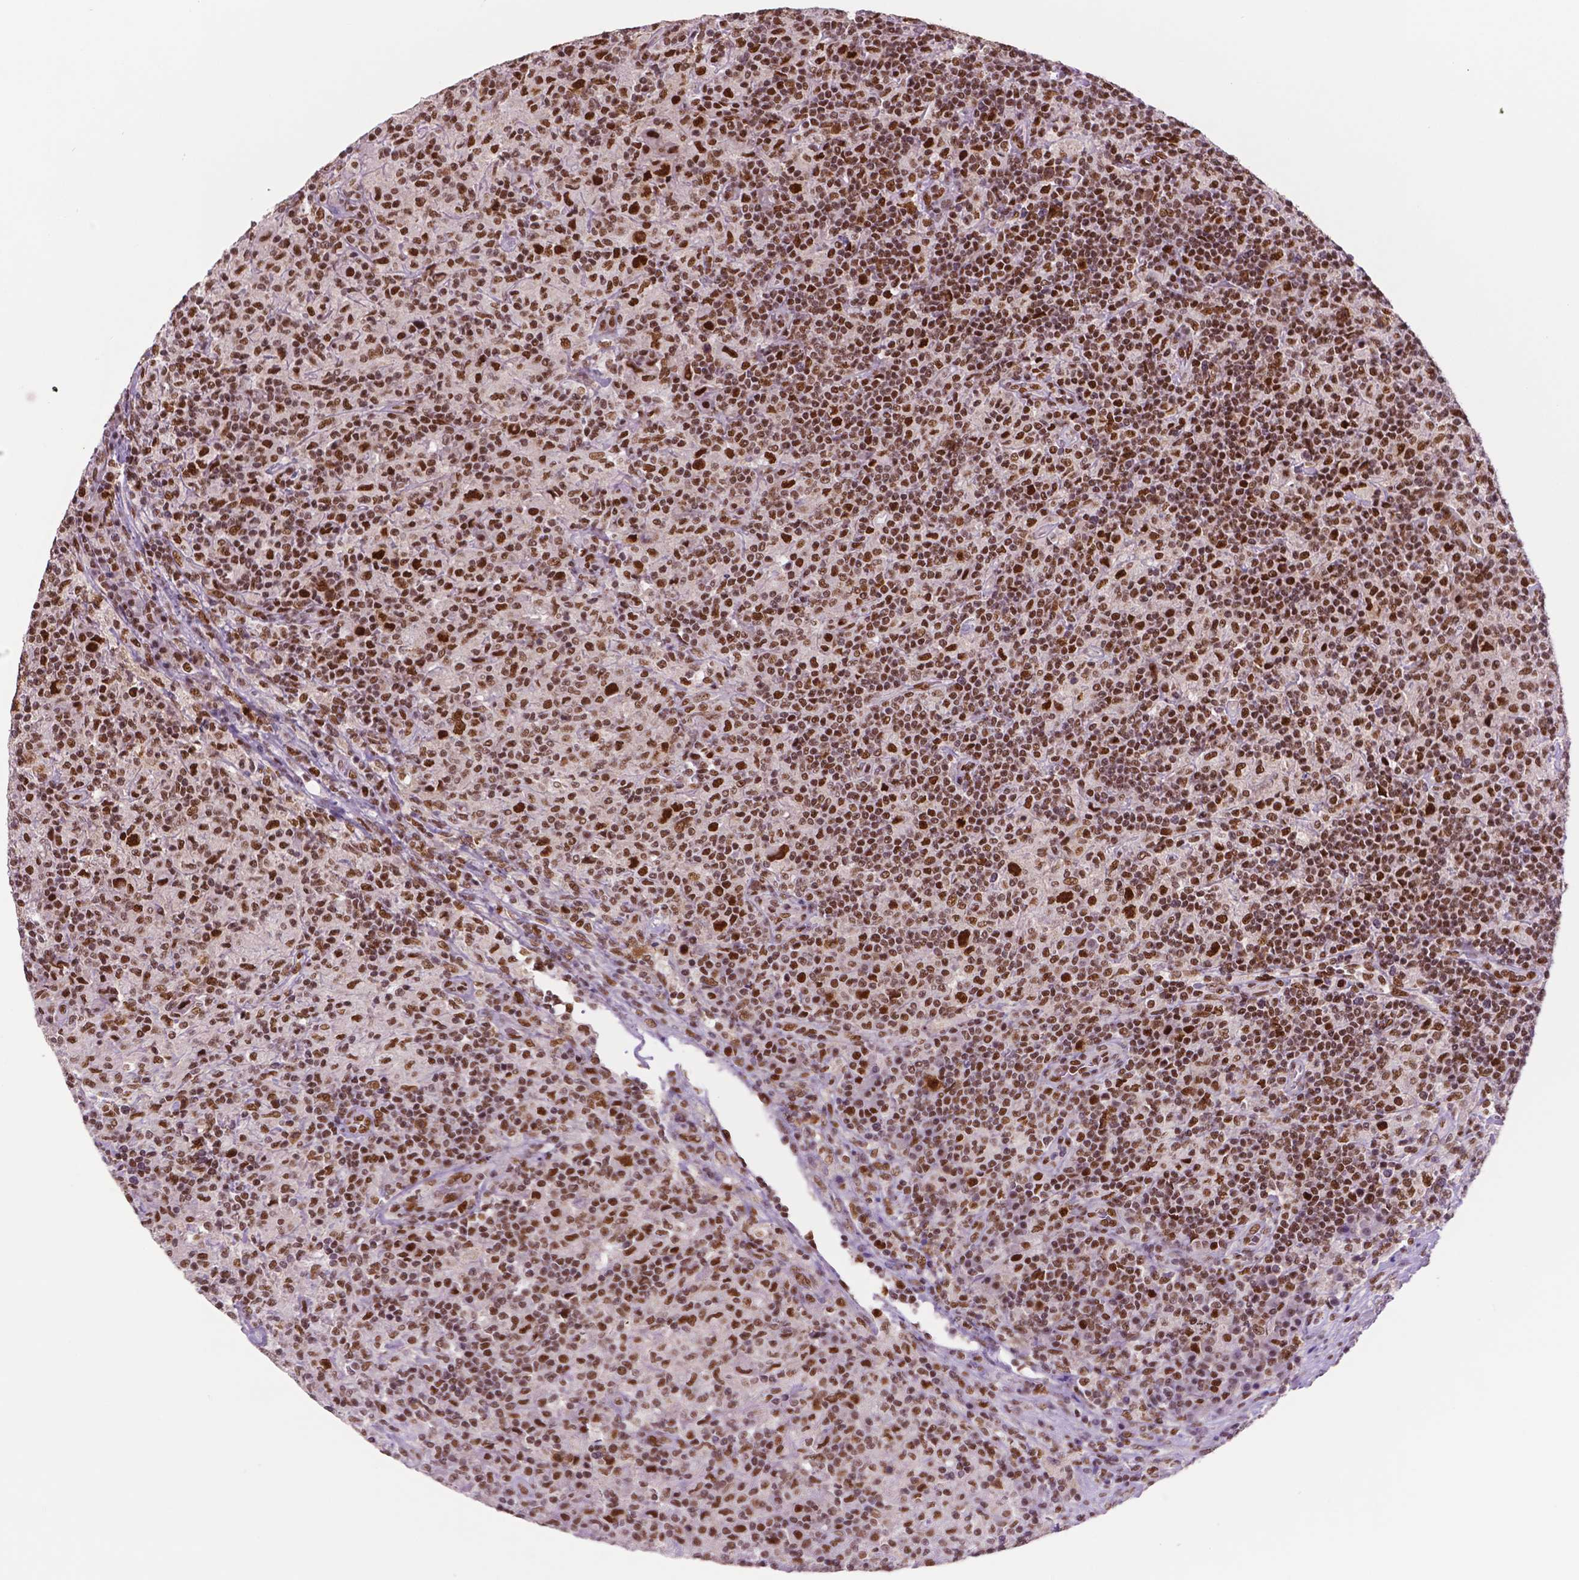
{"staining": {"intensity": "moderate", "quantity": ">75%", "location": "nuclear"}, "tissue": "lymphoma", "cell_type": "Tumor cells", "image_type": "cancer", "snomed": [{"axis": "morphology", "description": "Hodgkin's disease, NOS"}, {"axis": "topography", "description": "Lymph node"}], "caption": "Tumor cells display medium levels of moderate nuclear expression in approximately >75% of cells in human Hodgkin's disease.", "gene": "MLH1", "patient": {"sex": "male", "age": 70}}